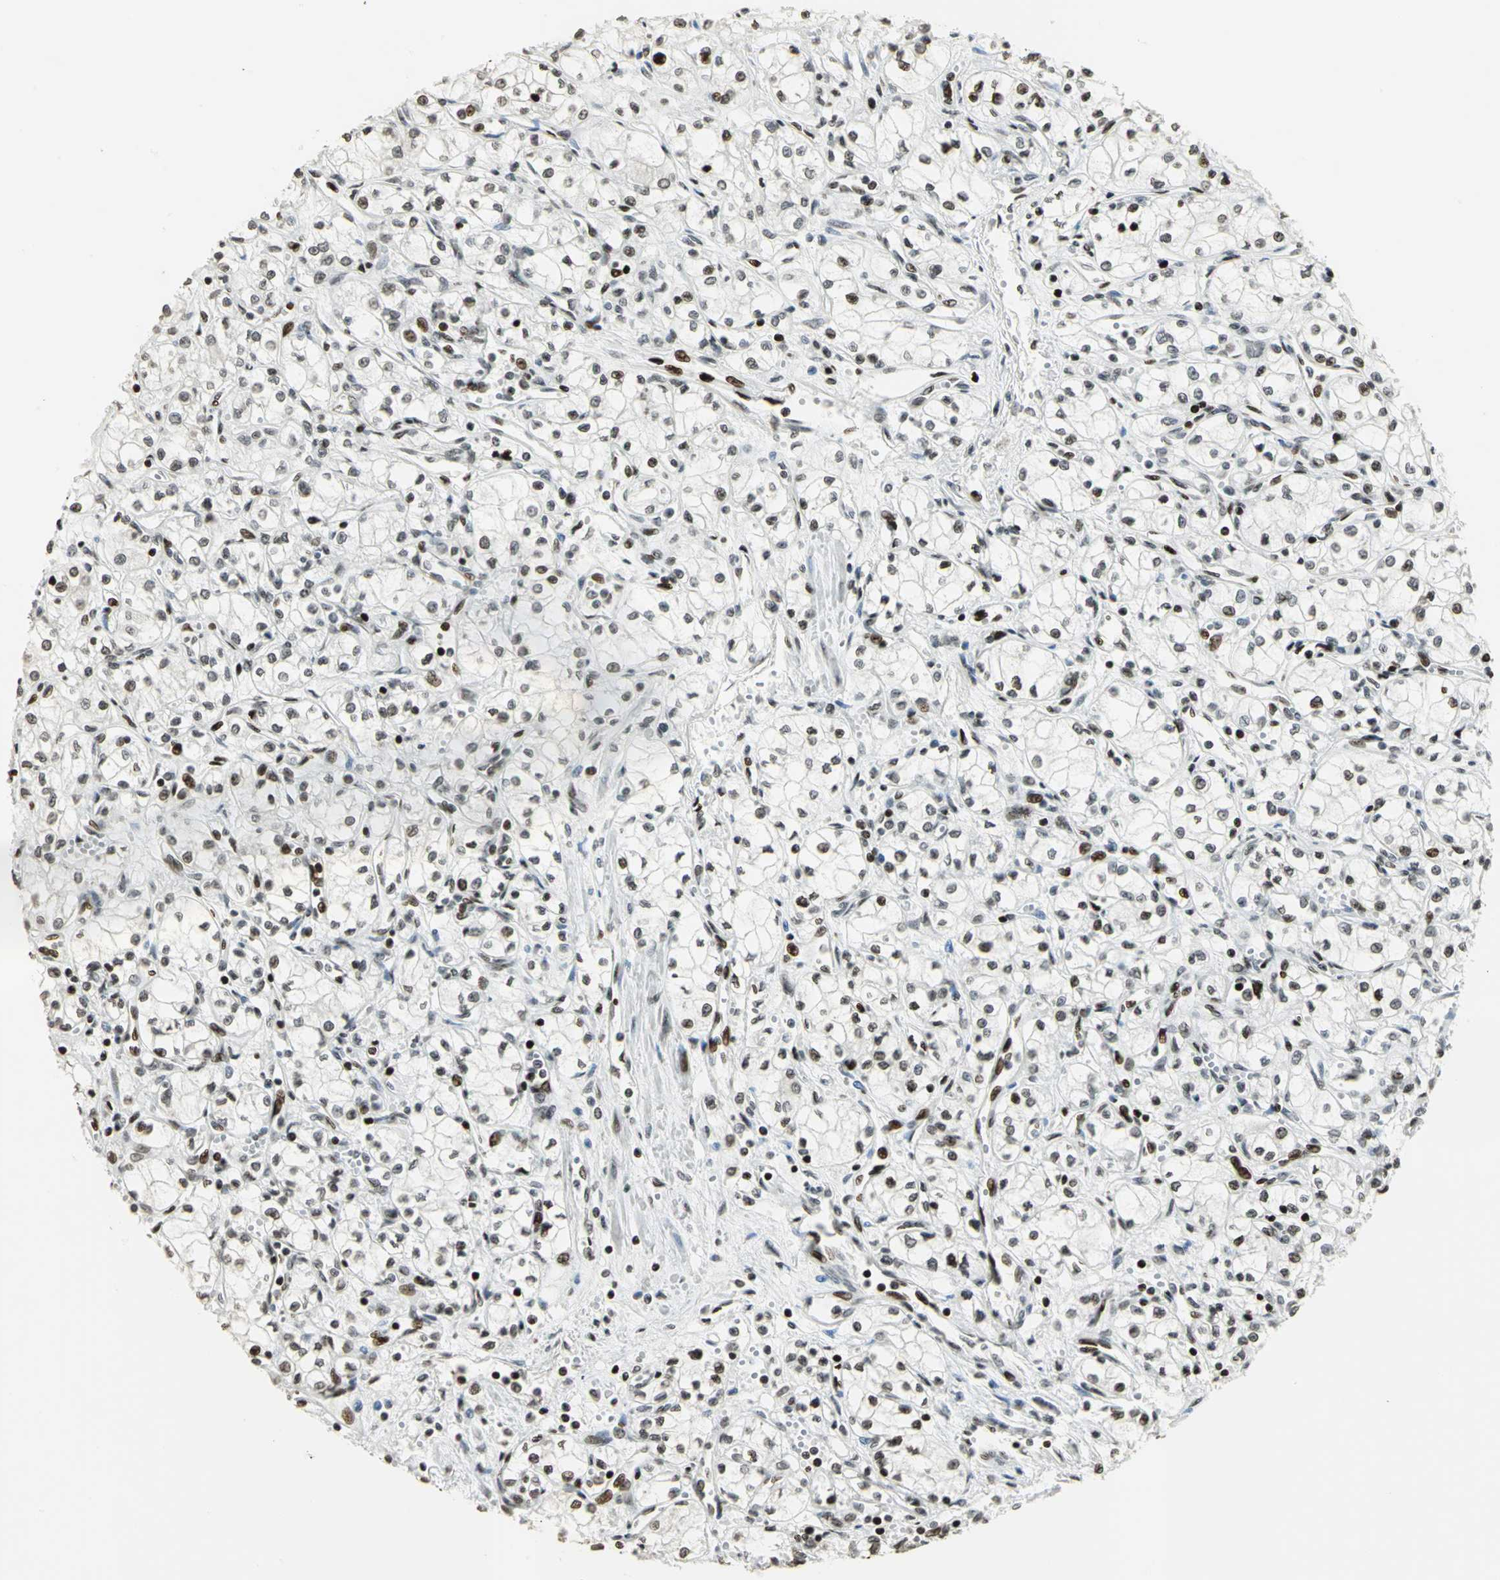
{"staining": {"intensity": "strong", "quantity": "<25%", "location": "nuclear"}, "tissue": "renal cancer", "cell_type": "Tumor cells", "image_type": "cancer", "snomed": [{"axis": "morphology", "description": "Normal tissue, NOS"}, {"axis": "morphology", "description": "Adenocarcinoma, NOS"}, {"axis": "topography", "description": "Kidney"}], "caption": "The micrograph displays staining of adenocarcinoma (renal), revealing strong nuclear protein positivity (brown color) within tumor cells.", "gene": "KDM1A", "patient": {"sex": "male", "age": 59}}